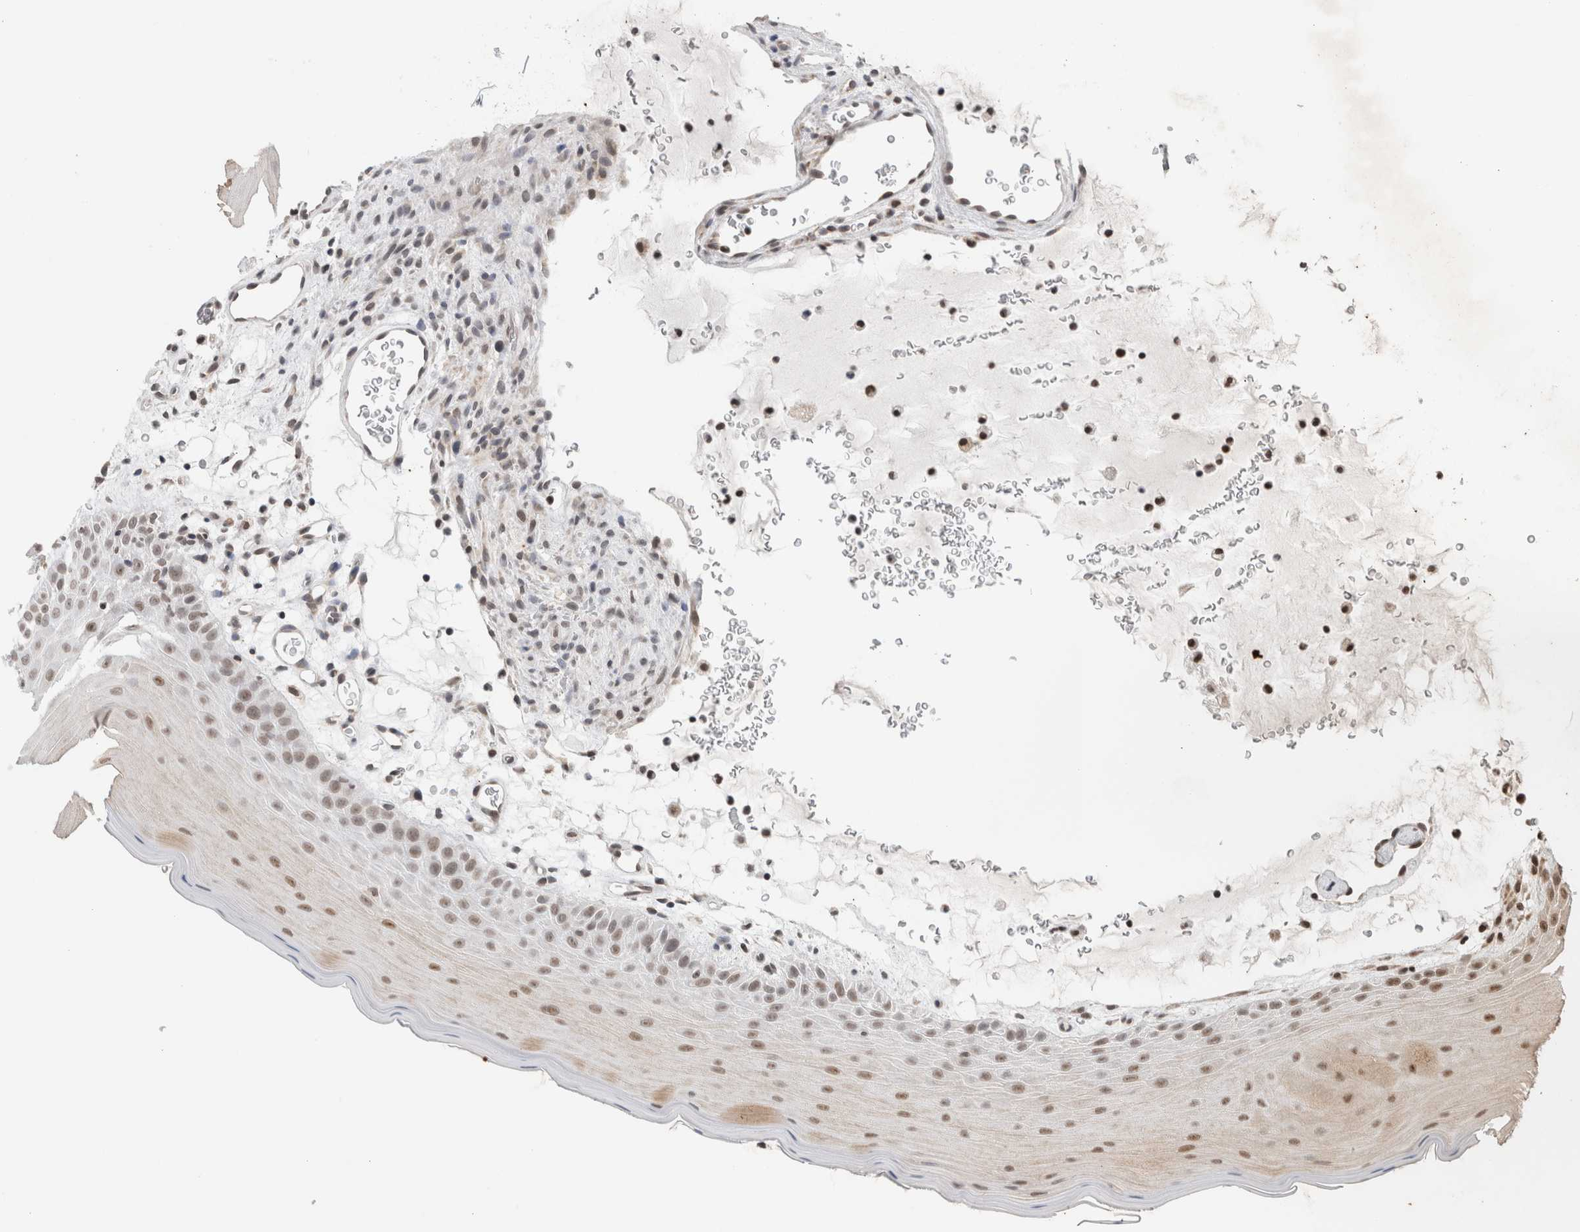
{"staining": {"intensity": "moderate", "quantity": ">75%", "location": "nuclear"}, "tissue": "oral mucosa", "cell_type": "Squamous epithelial cells", "image_type": "normal", "snomed": [{"axis": "morphology", "description": "Normal tissue, NOS"}, {"axis": "topography", "description": "Oral tissue"}], "caption": "This image displays immunohistochemistry staining of unremarkable oral mucosa, with medium moderate nuclear positivity in approximately >75% of squamous epithelial cells.", "gene": "RBMX2", "patient": {"sex": "male", "age": 13}}